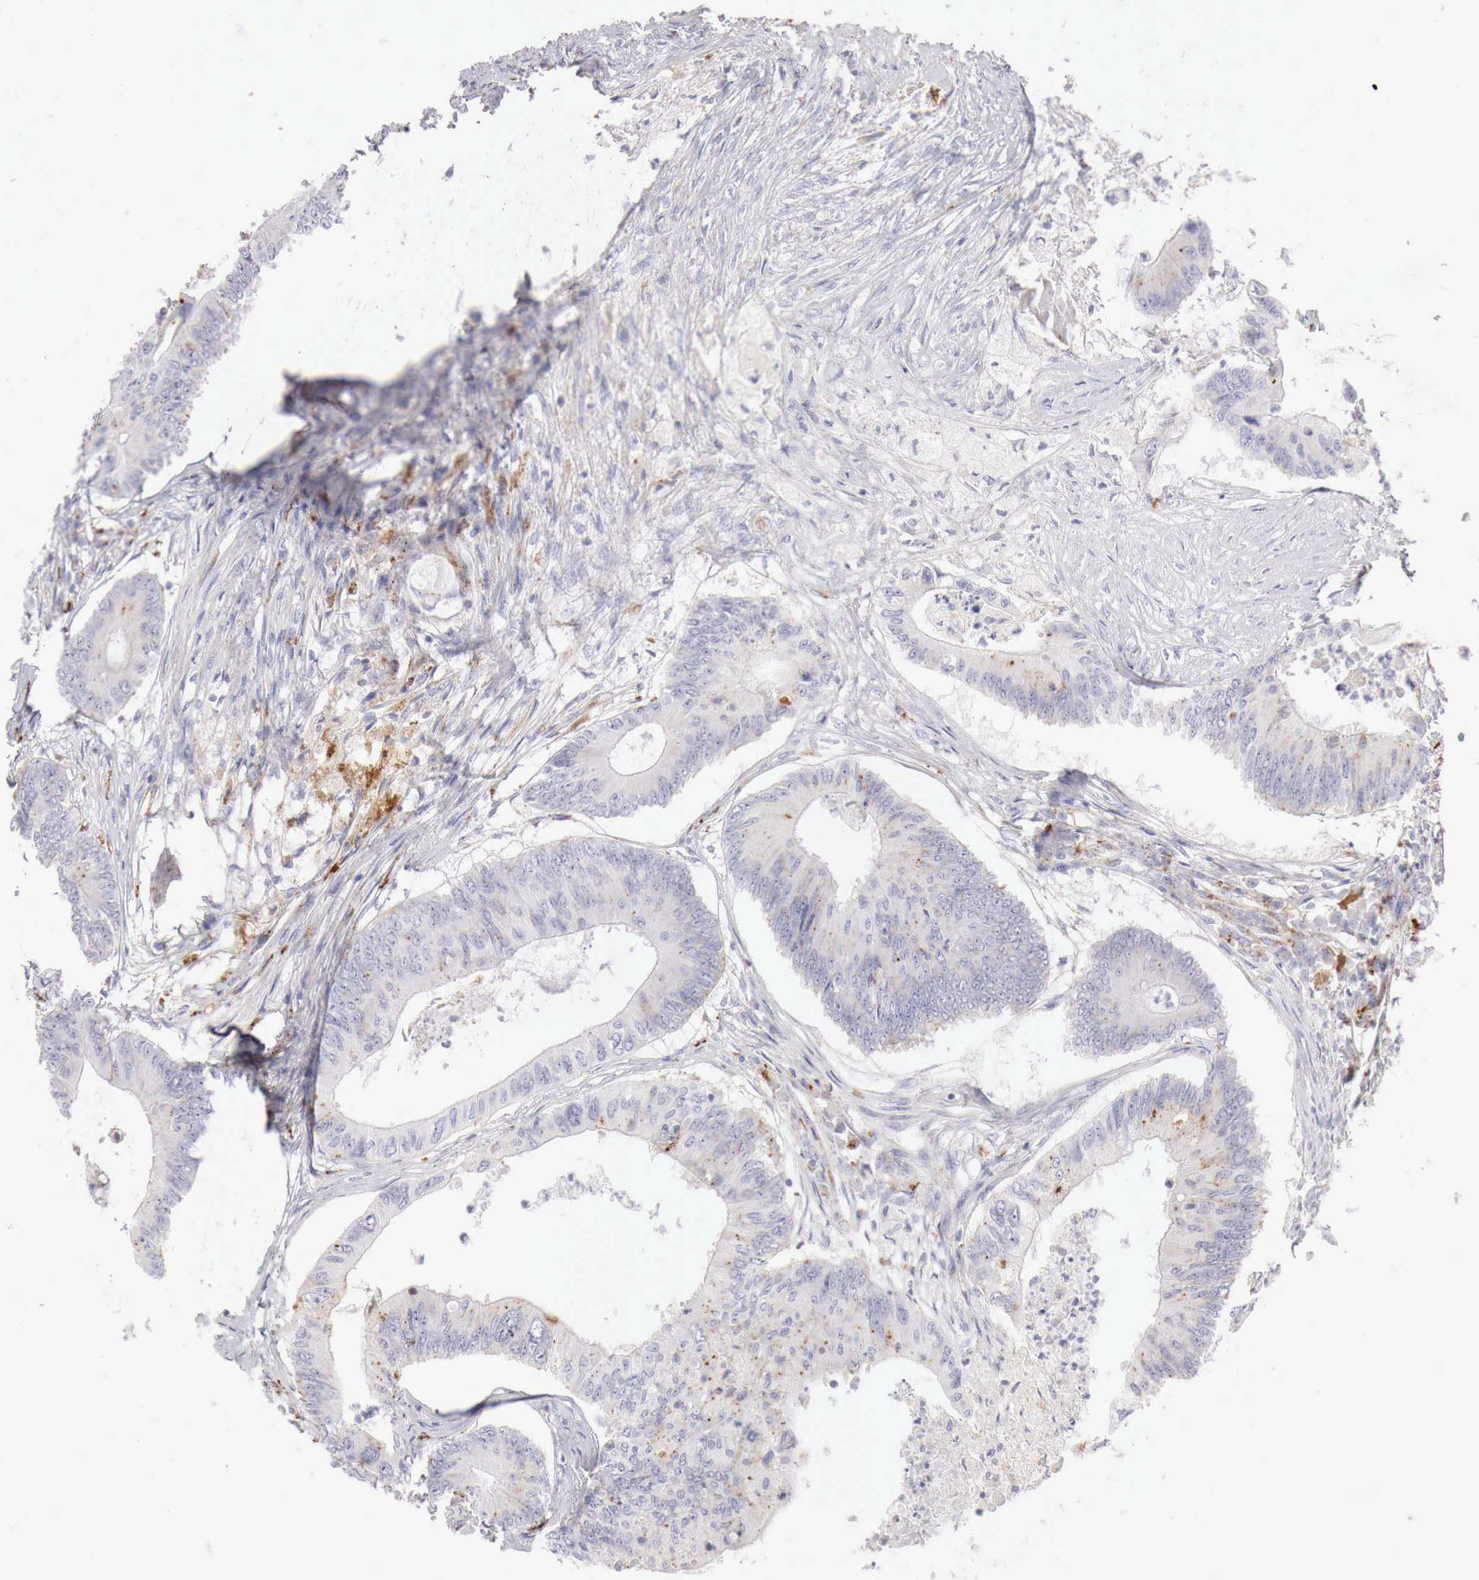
{"staining": {"intensity": "moderate", "quantity": "<25%", "location": "cytoplasmic/membranous"}, "tissue": "colorectal cancer", "cell_type": "Tumor cells", "image_type": "cancer", "snomed": [{"axis": "morphology", "description": "Adenocarcinoma, NOS"}, {"axis": "topography", "description": "Colon"}], "caption": "Colorectal cancer stained for a protein (brown) exhibits moderate cytoplasmic/membranous positive positivity in approximately <25% of tumor cells.", "gene": "GLA", "patient": {"sex": "male", "age": 65}}